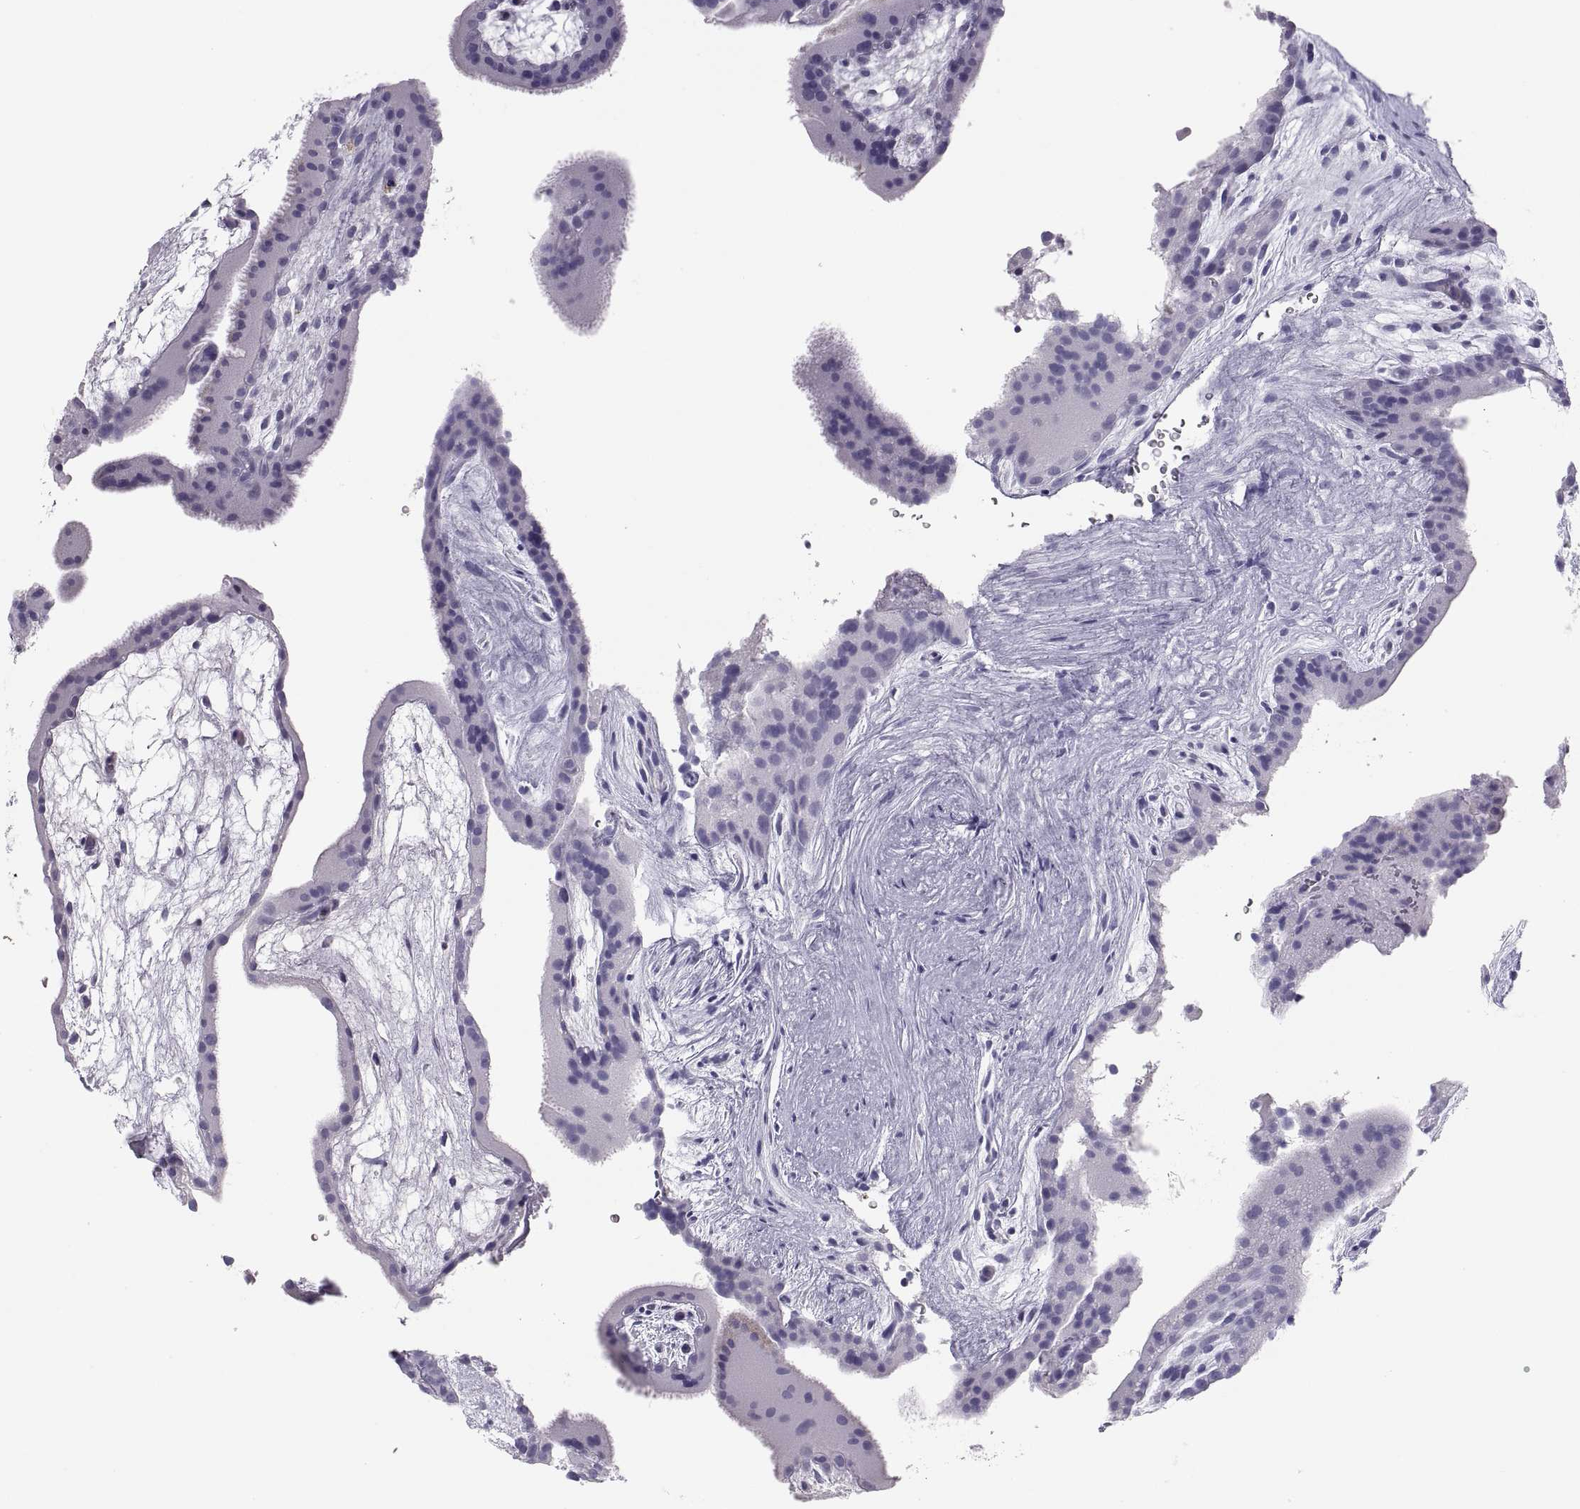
{"staining": {"intensity": "negative", "quantity": "none", "location": "none"}, "tissue": "placenta", "cell_type": "Decidual cells", "image_type": "normal", "snomed": [{"axis": "morphology", "description": "Normal tissue, NOS"}, {"axis": "topography", "description": "Placenta"}], "caption": "Decidual cells show no significant staining in unremarkable placenta. Nuclei are stained in blue.", "gene": "MAGEB2", "patient": {"sex": "female", "age": 19}}